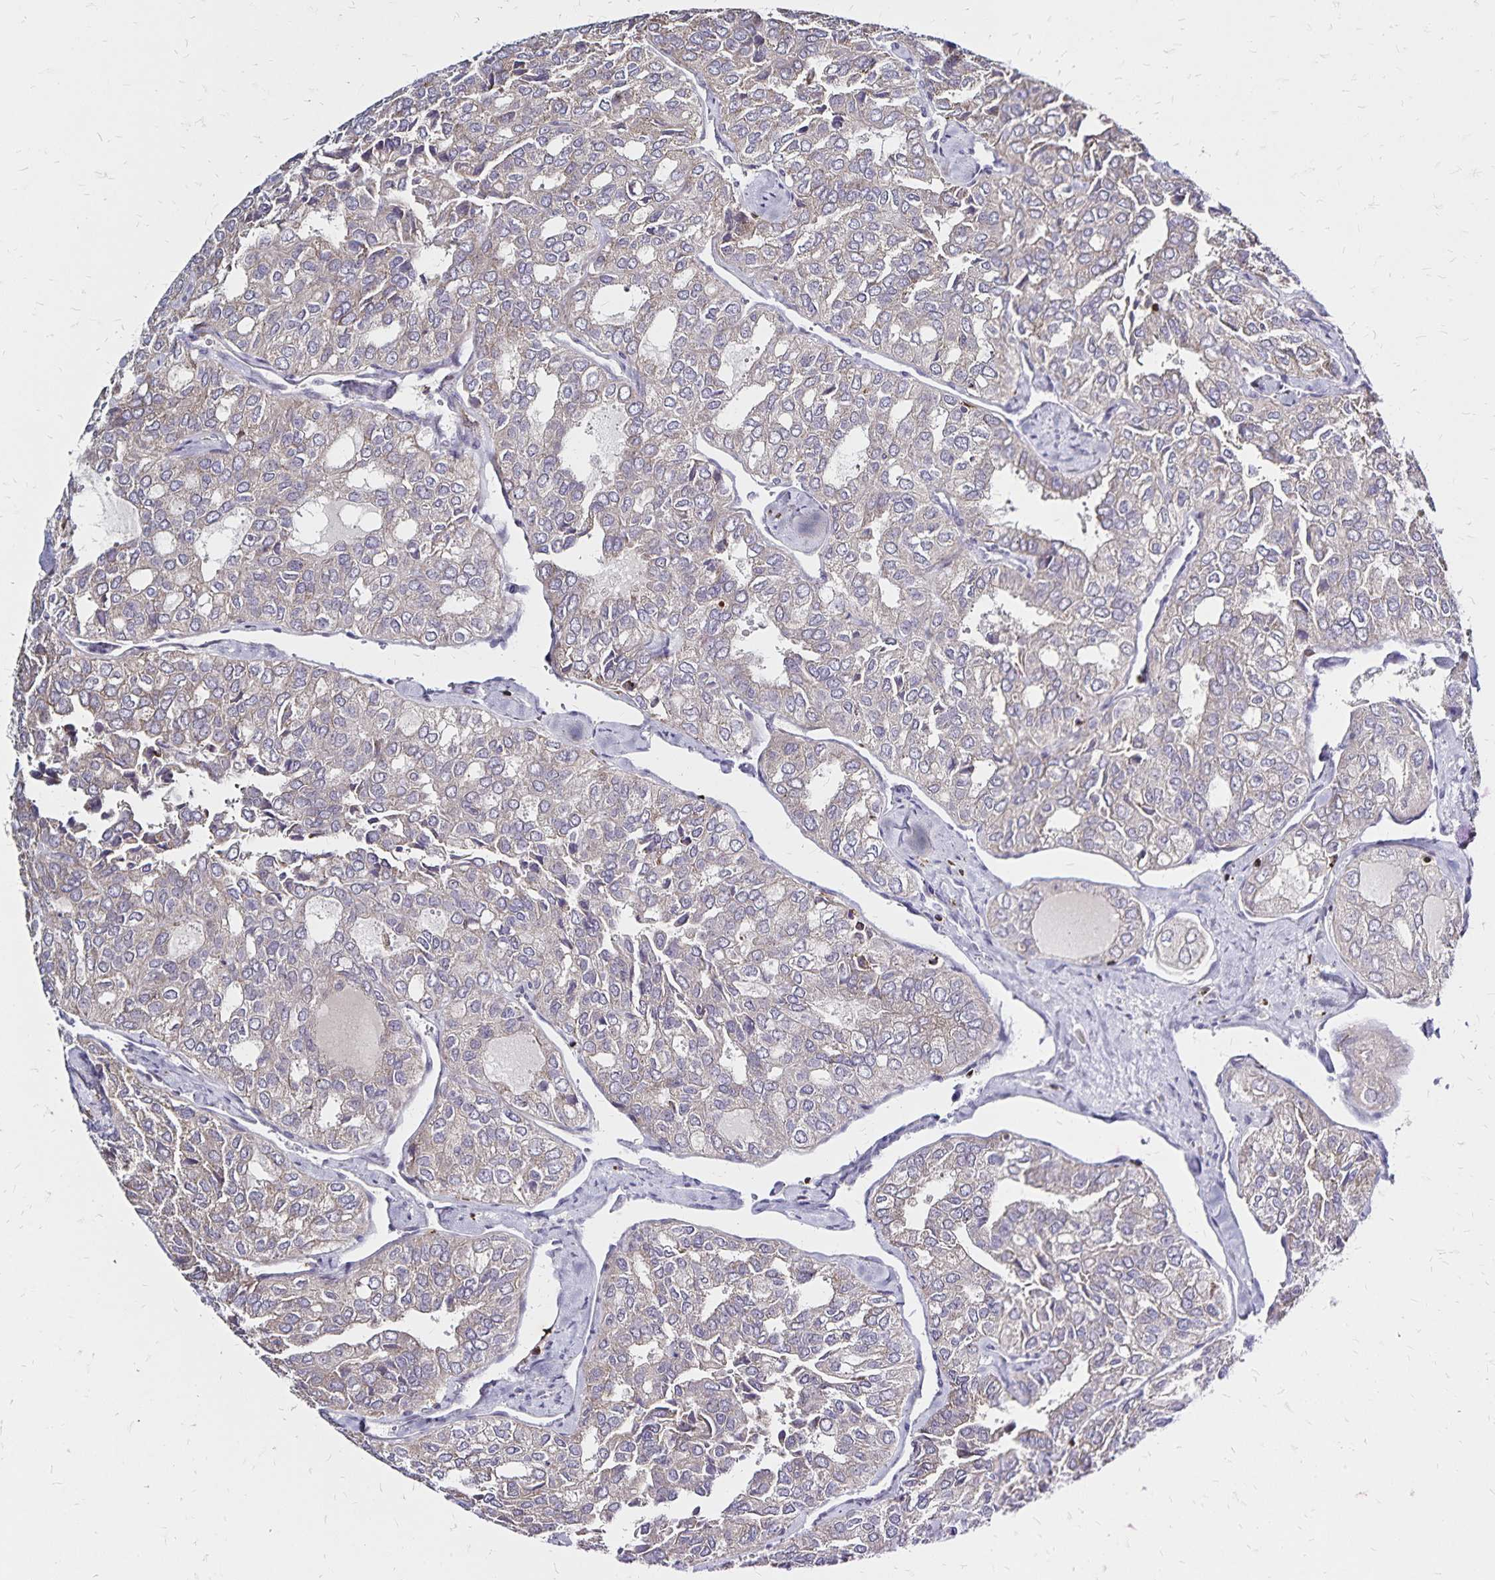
{"staining": {"intensity": "weak", "quantity": "25%-75%", "location": "cytoplasmic/membranous"}, "tissue": "thyroid cancer", "cell_type": "Tumor cells", "image_type": "cancer", "snomed": [{"axis": "morphology", "description": "Follicular adenoma carcinoma, NOS"}, {"axis": "topography", "description": "Thyroid gland"}], "caption": "The histopathology image displays staining of thyroid follicular adenoma carcinoma, revealing weak cytoplasmic/membranous protein expression (brown color) within tumor cells.", "gene": "NAGPA", "patient": {"sex": "male", "age": 75}}